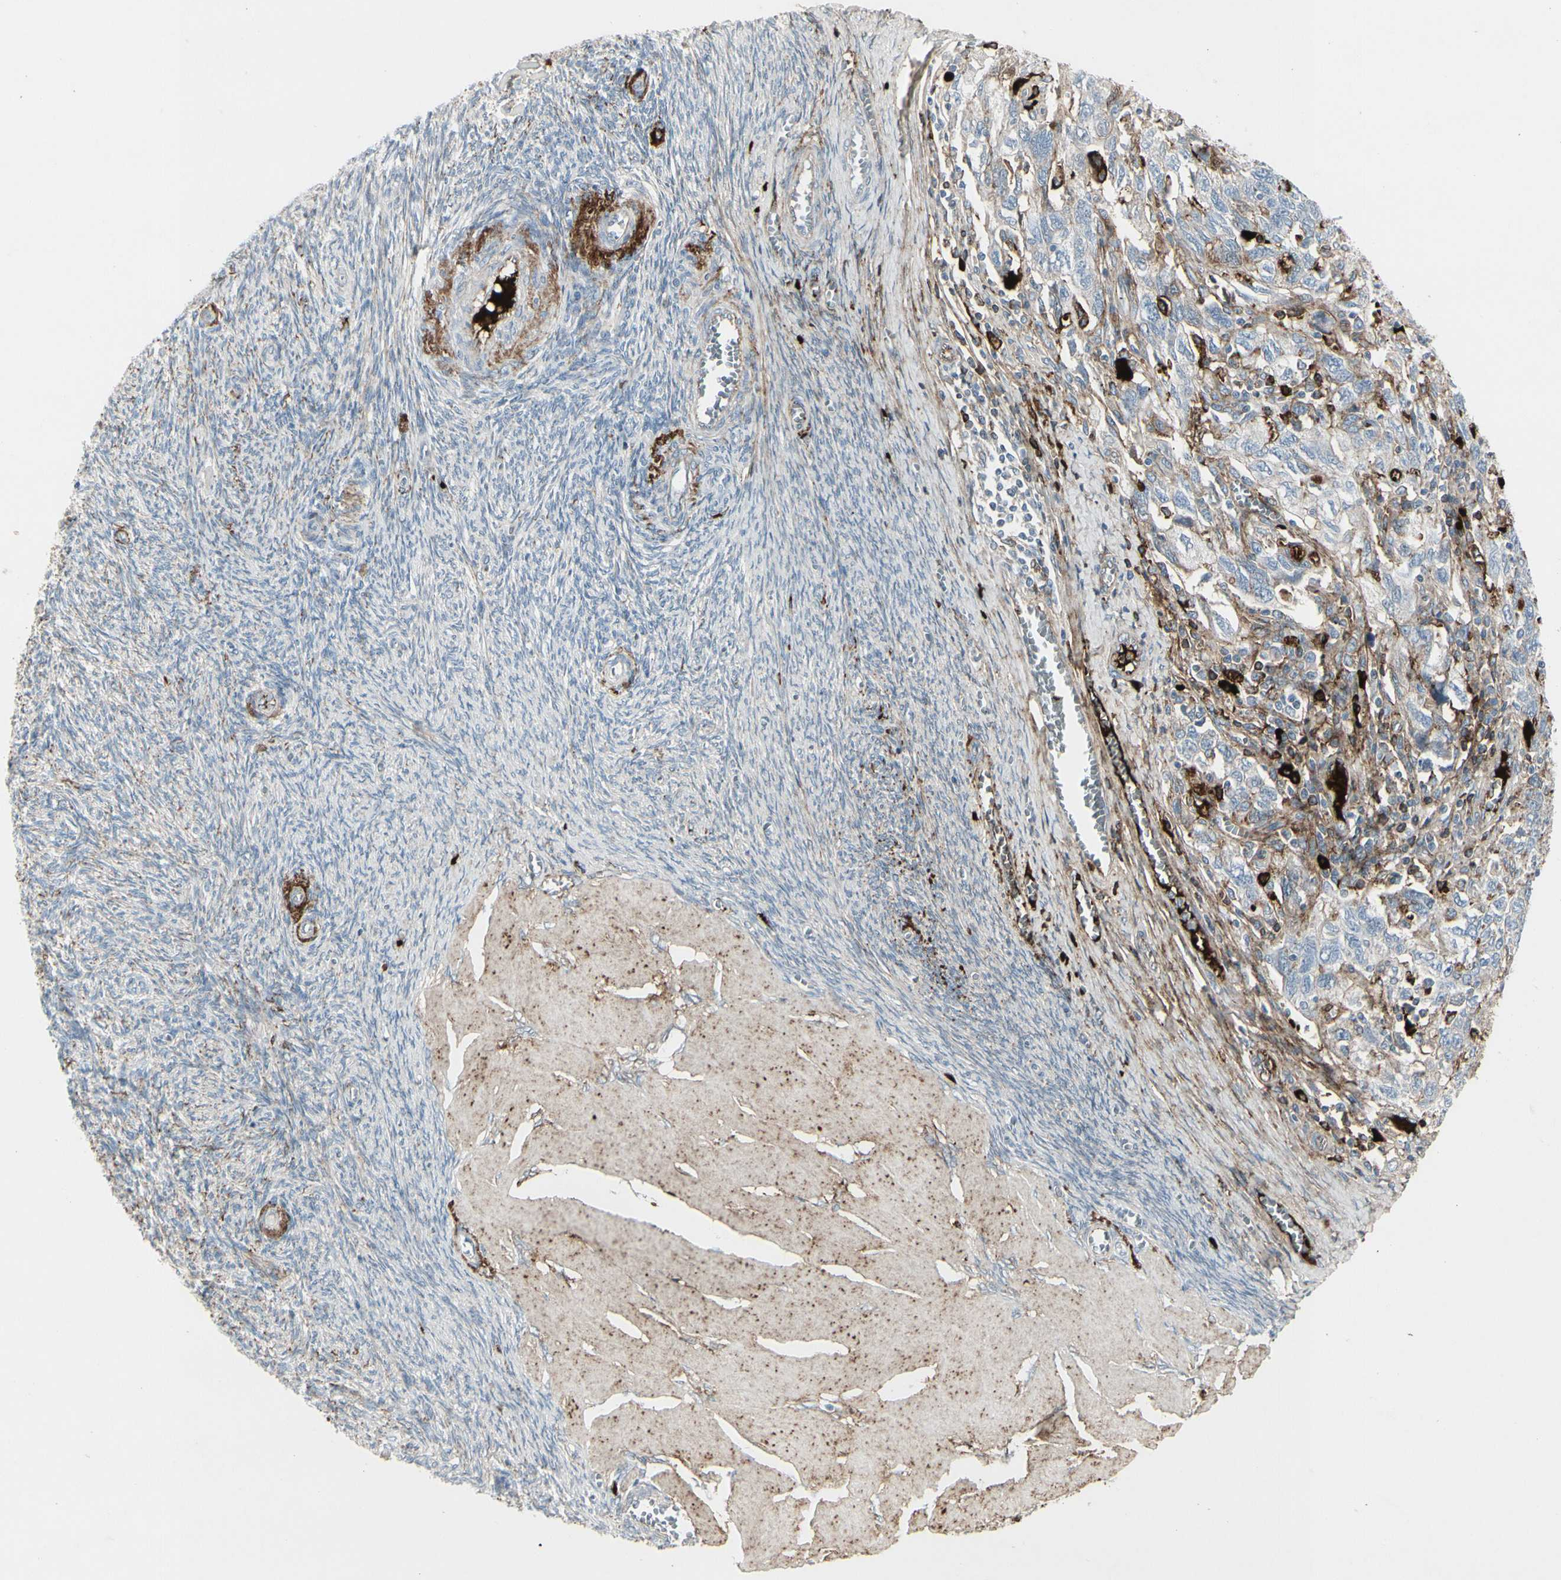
{"staining": {"intensity": "weak", "quantity": "25%-75%", "location": "cytoplasmic/membranous"}, "tissue": "ovarian cancer", "cell_type": "Tumor cells", "image_type": "cancer", "snomed": [{"axis": "morphology", "description": "Carcinoma, NOS"}, {"axis": "morphology", "description": "Cystadenocarcinoma, serous, NOS"}, {"axis": "topography", "description": "Ovary"}], "caption": "The image displays immunohistochemical staining of ovarian serous cystadenocarcinoma. There is weak cytoplasmic/membranous staining is identified in about 25%-75% of tumor cells. (Stains: DAB (3,3'-diaminobenzidine) in brown, nuclei in blue, Microscopy: brightfield microscopy at high magnification).", "gene": "IGHG1", "patient": {"sex": "female", "age": 69}}